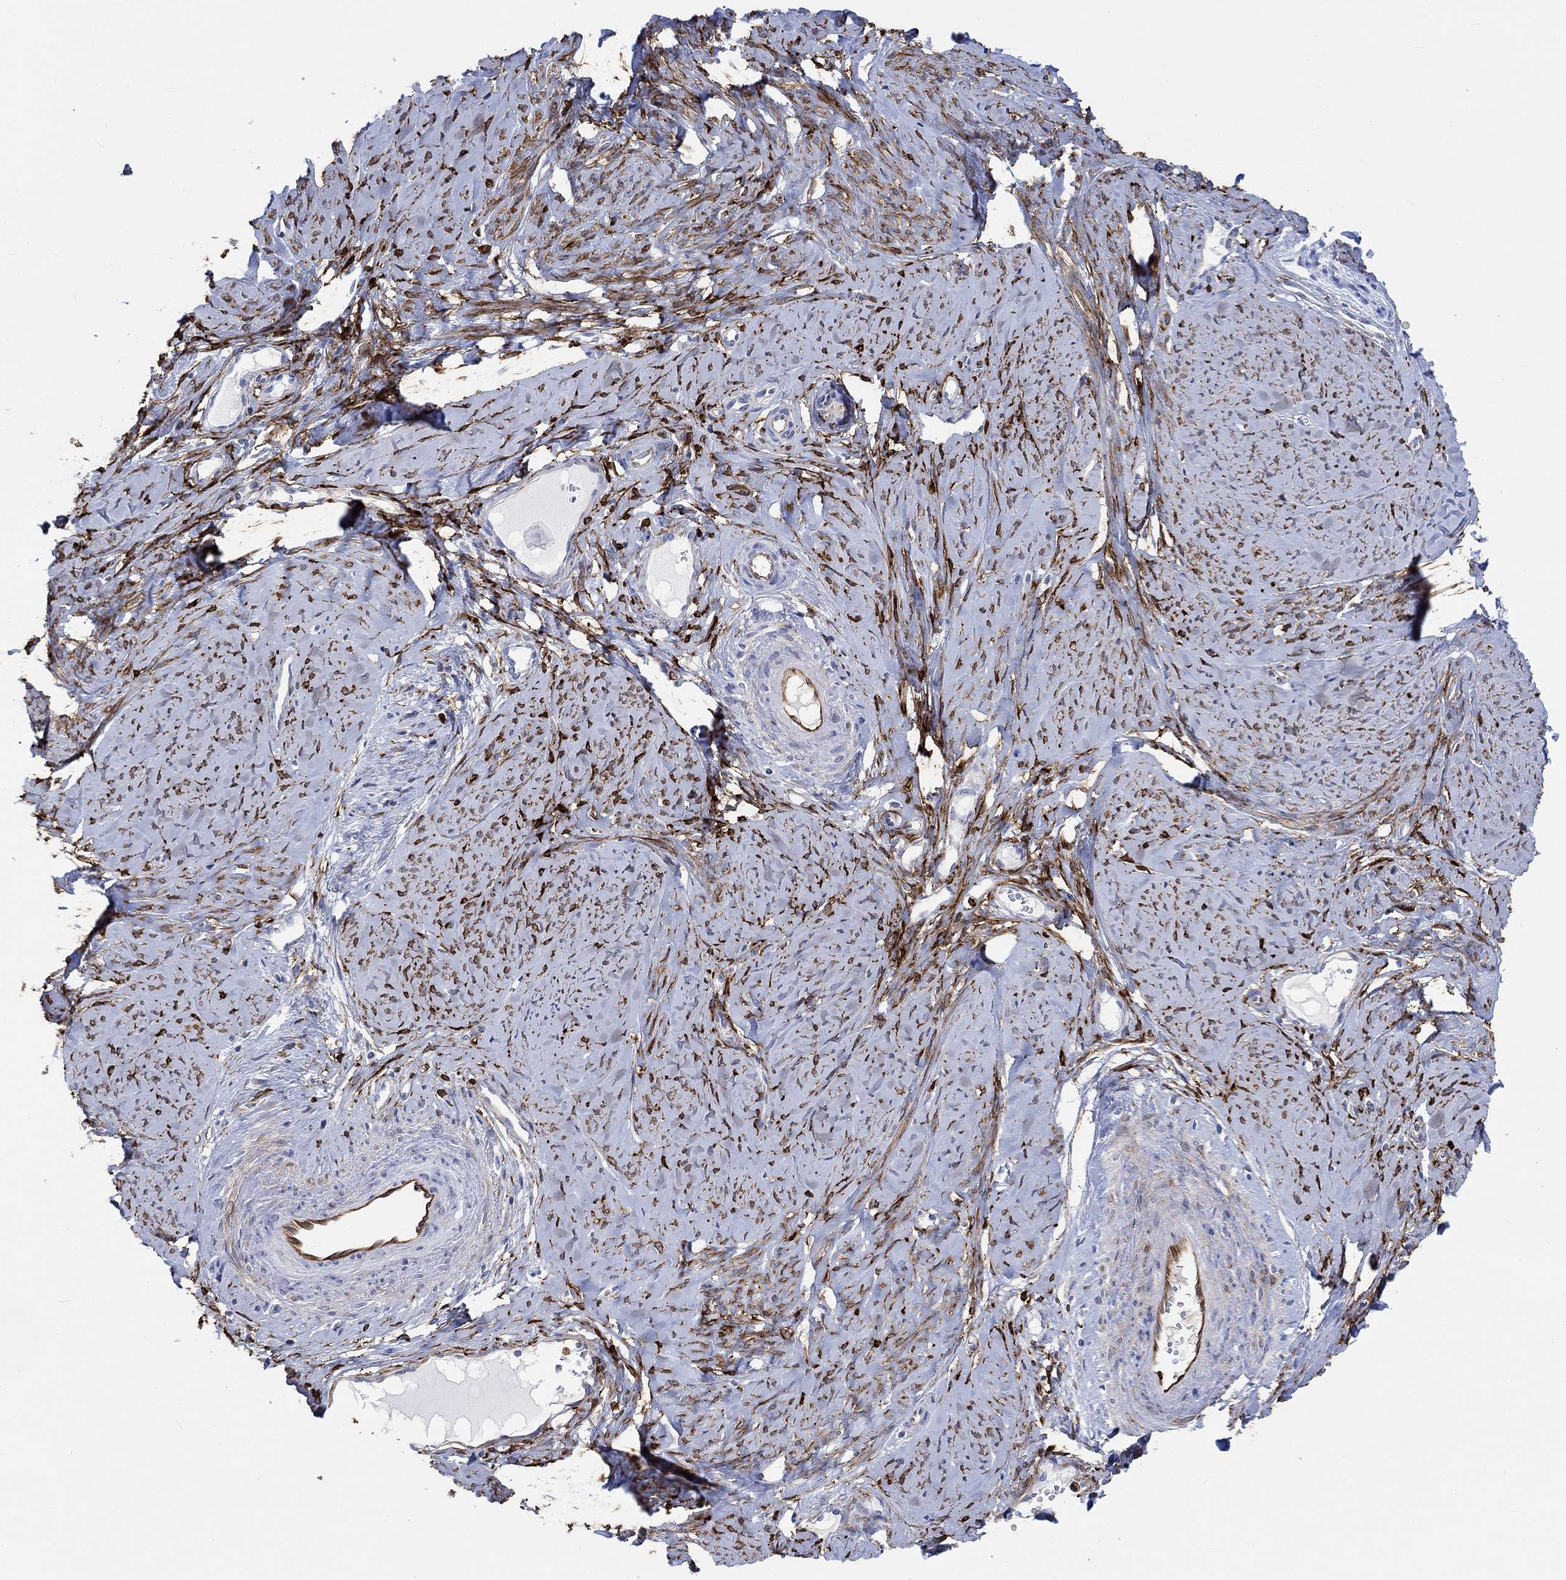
{"staining": {"intensity": "strong", "quantity": "25%-75%", "location": "cytoplasmic/membranous"}, "tissue": "smooth muscle", "cell_type": "Smooth muscle cells", "image_type": "normal", "snomed": [{"axis": "morphology", "description": "Normal tissue, NOS"}, {"axis": "topography", "description": "Smooth muscle"}], "caption": "This is a photomicrograph of immunohistochemistry staining of normal smooth muscle, which shows strong staining in the cytoplasmic/membranous of smooth muscle cells.", "gene": "TGM2", "patient": {"sex": "female", "age": 48}}